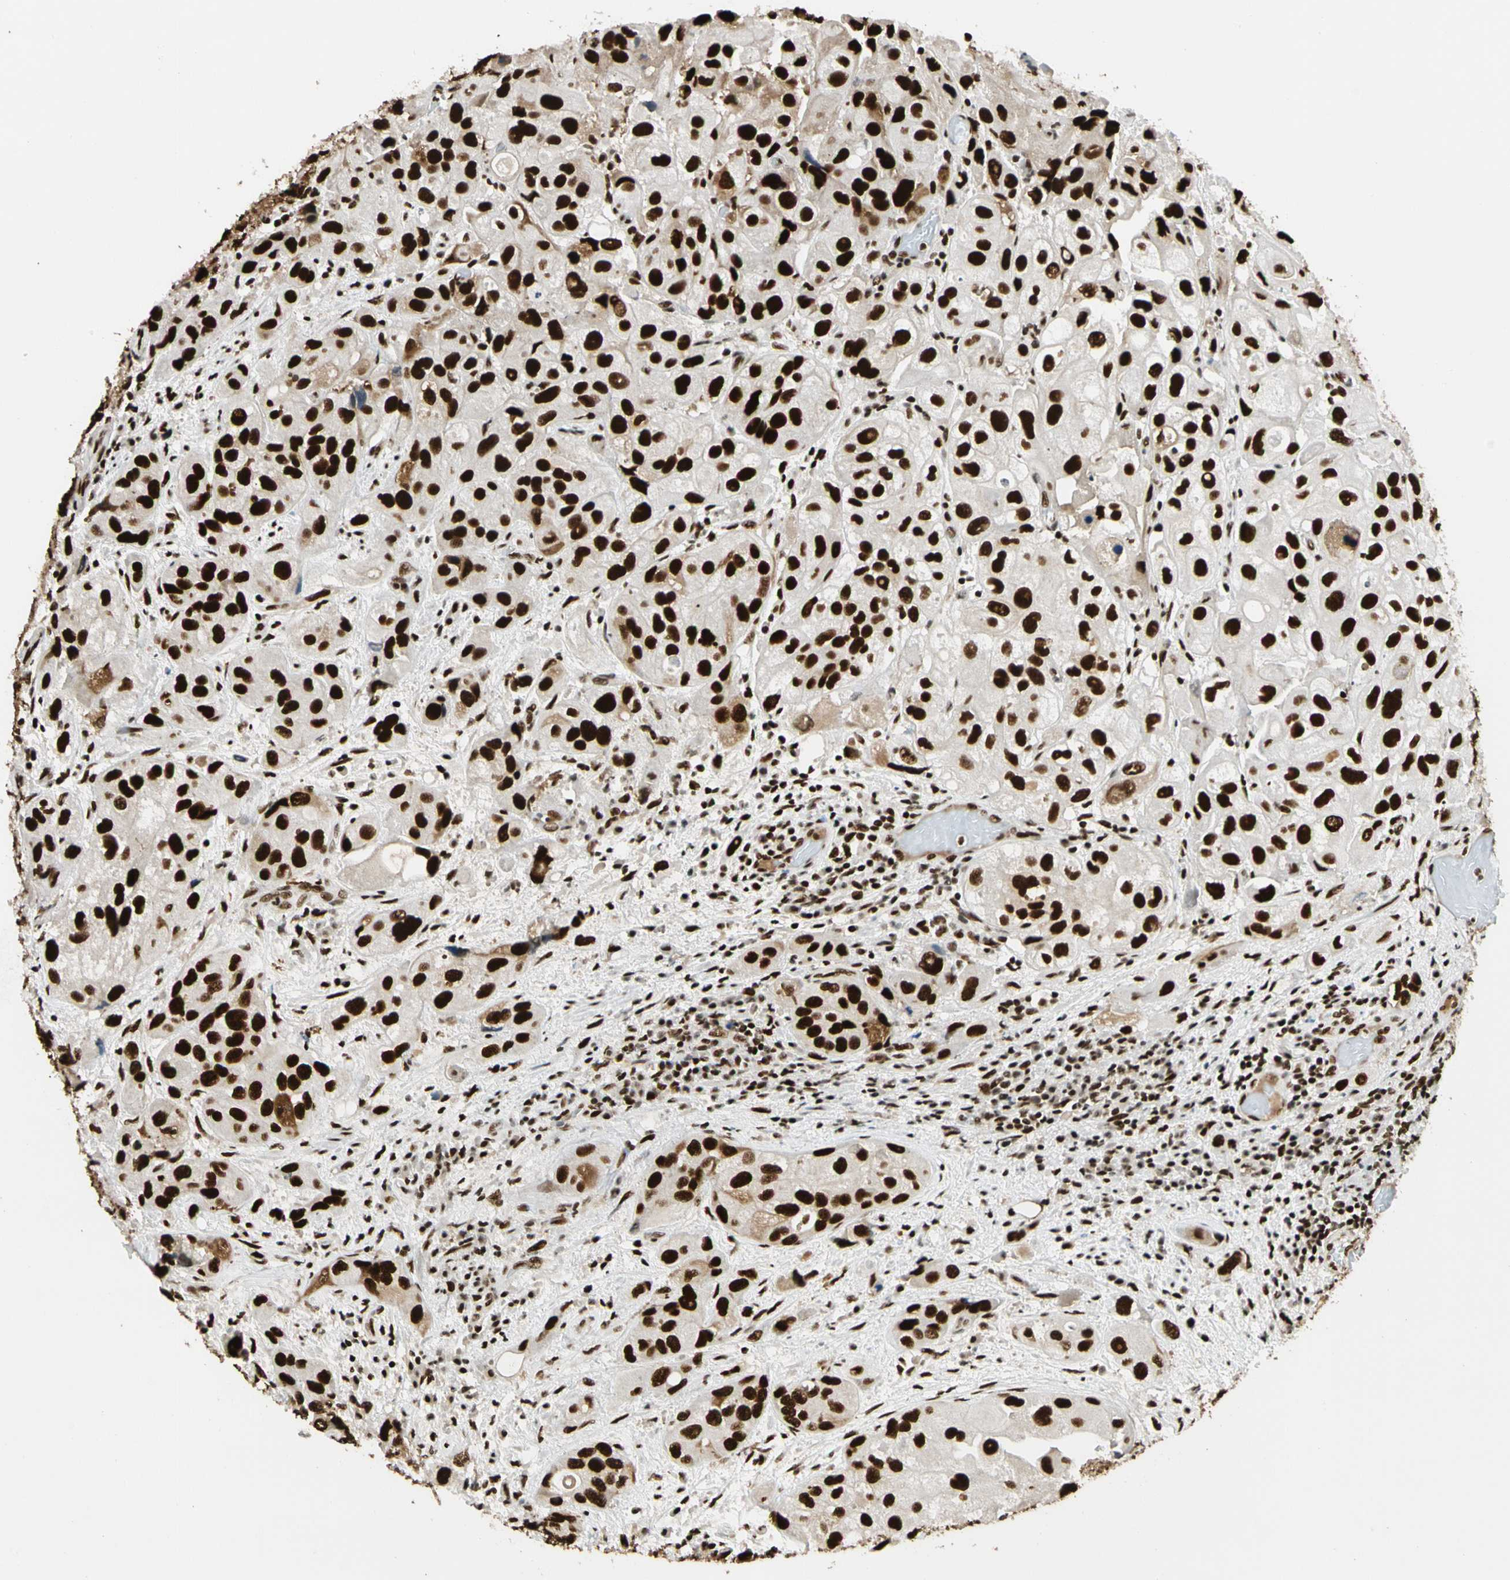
{"staining": {"intensity": "strong", "quantity": ">75%", "location": "nuclear"}, "tissue": "urothelial cancer", "cell_type": "Tumor cells", "image_type": "cancer", "snomed": [{"axis": "morphology", "description": "Urothelial carcinoma, High grade"}, {"axis": "topography", "description": "Urinary bladder"}], "caption": "This photomicrograph demonstrates IHC staining of human urothelial cancer, with high strong nuclear staining in about >75% of tumor cells.", "gene": "CDK12", "patient": {"sex": "female", "age": 64}}